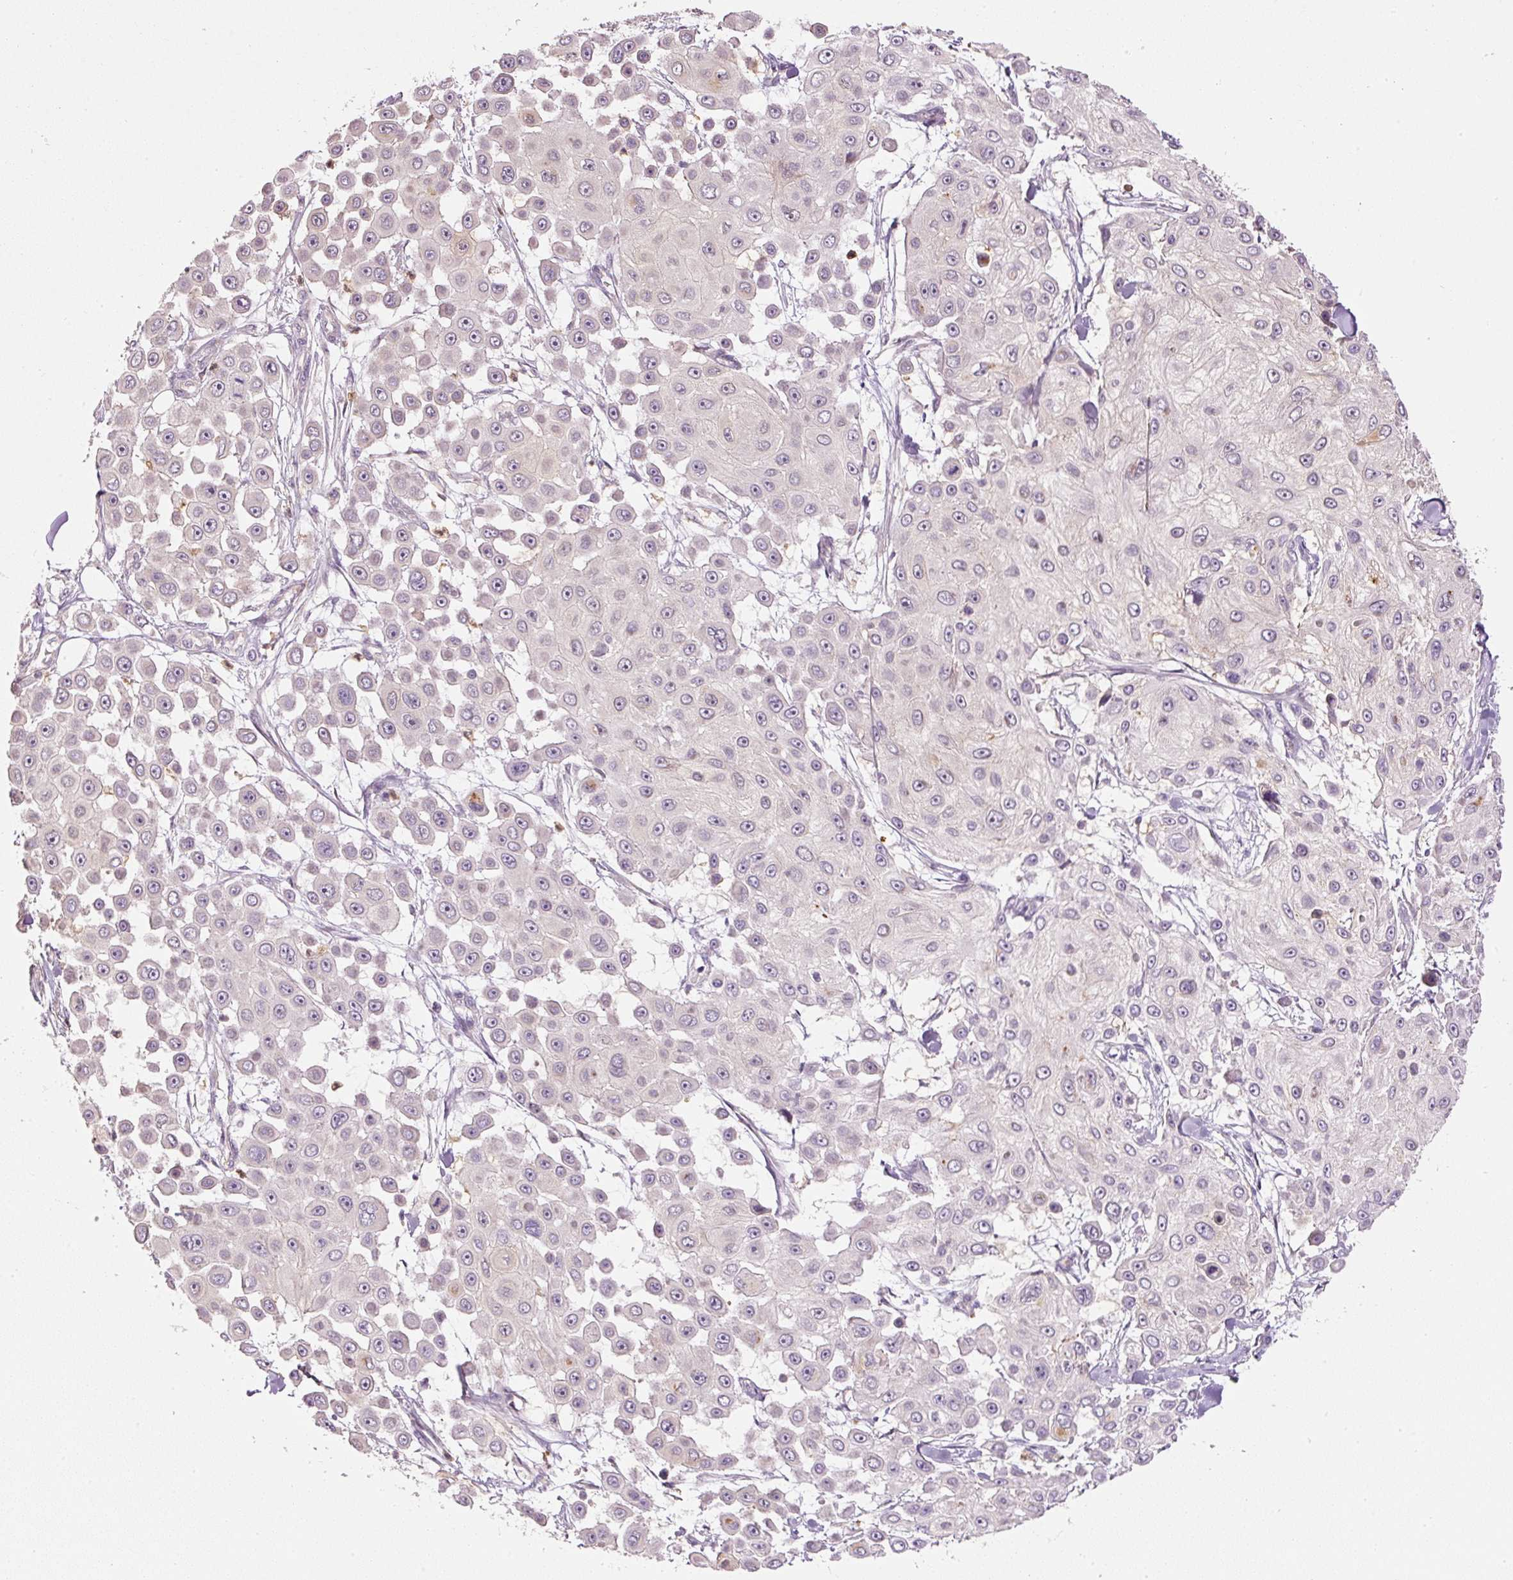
{"staining": {"intensity": "negative", "quantity": "none", "location": "none"}, "tissue": "skin cancer", "cell_type": "Tumor cells", "image_type": "cancer", "snomed": [{"axis": "morphology", "description": "Squamous cell carcinoma, NOS"}, {"axis": "topography", "description": "Skin"}], "caption": "Tumor cells show no significant protein expression in squamous cell carcinoma (skin).", "gene": "CTTNBP2", "patient": {"sex": "male", "age": 67}}